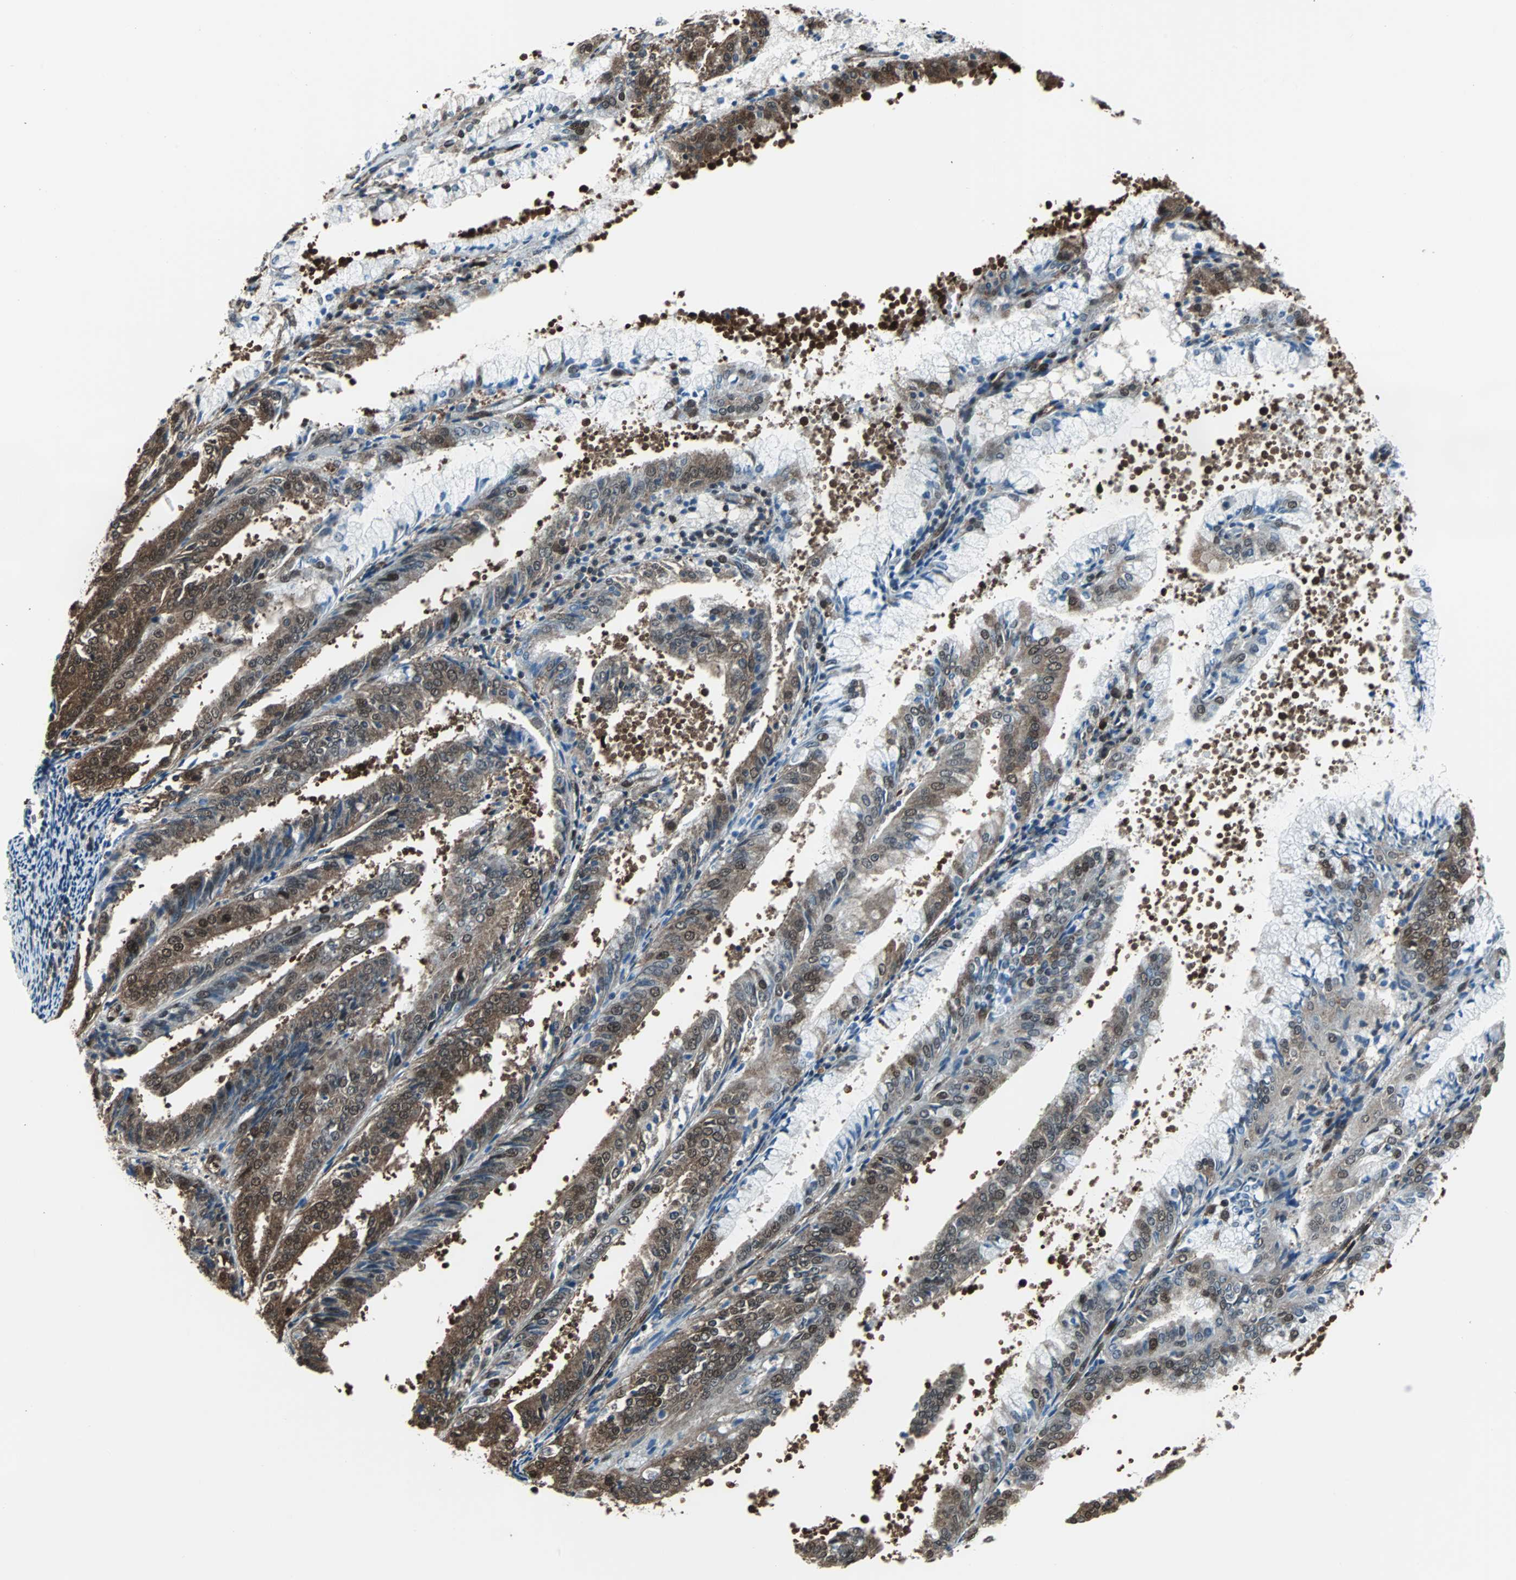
{"staining": {"intensity": "moderate", "quantity": "25%-75%", "location": "cytoplasmic/membranous,nuclear"}, "tissue": "endometrial cancer", "cell_type": "Tumor cells", "image_type": "cancer", "snomed": [{"axis": "morphology", "description": "Adenocarcinoma, NOS"}, {"axis": "topography", "description": "Endometrium"}], "caption": "The histopathology image reveals a brown stain indicating the presence of a protein in the cytoplasmic/membranous and nuclear of tumor cells in endometrial cancer.", "gene": "VCP", "patient": {"sex": "female", "age": 63}}